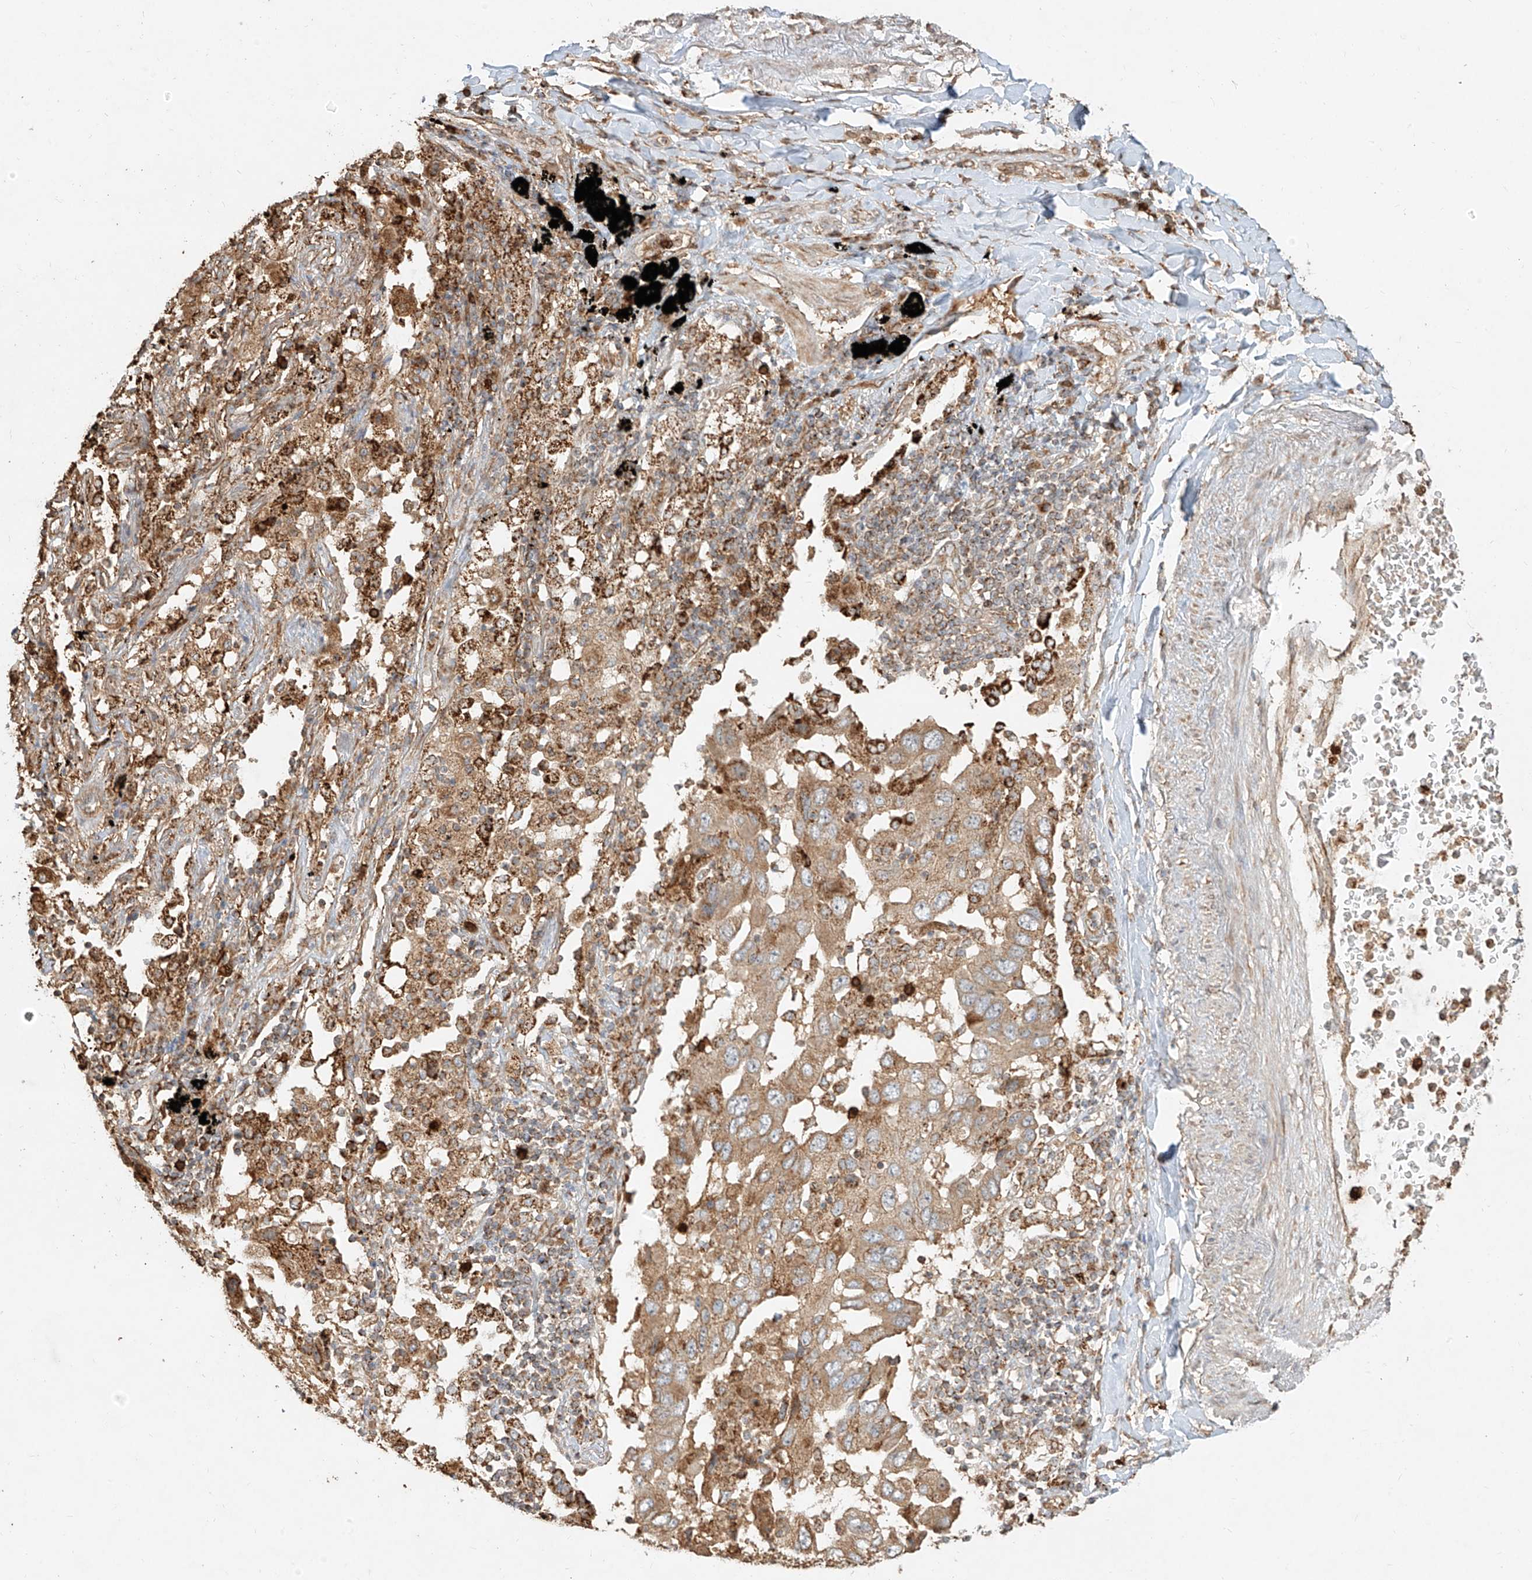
{"staining": {"intensity": "moderate", "quantity": ">75%", "location": "cytoplasmic/membranous"}, "tissue": "lung cancer", "cell_type": "Tumor cells", "image_type": "cancer", "snomed": [{"axis": "morphology", "description": "Adenocarcinoma, NOS"}, {"axis": "topography", "description": "Lung"}], "caption": "IHC photomicrograph of neoplastic tissue: human adenocarcinoma (lung) stained using immunohistochemistry (IHC) shows medium levels of moderate protein expression localized specifically in the cytoplasmic/membranous of tumor cells, appearing as a cytoplasmic/membranous brown color.", "gene": "EFNB1", "patient": {"sex": "female", "age": 65}}